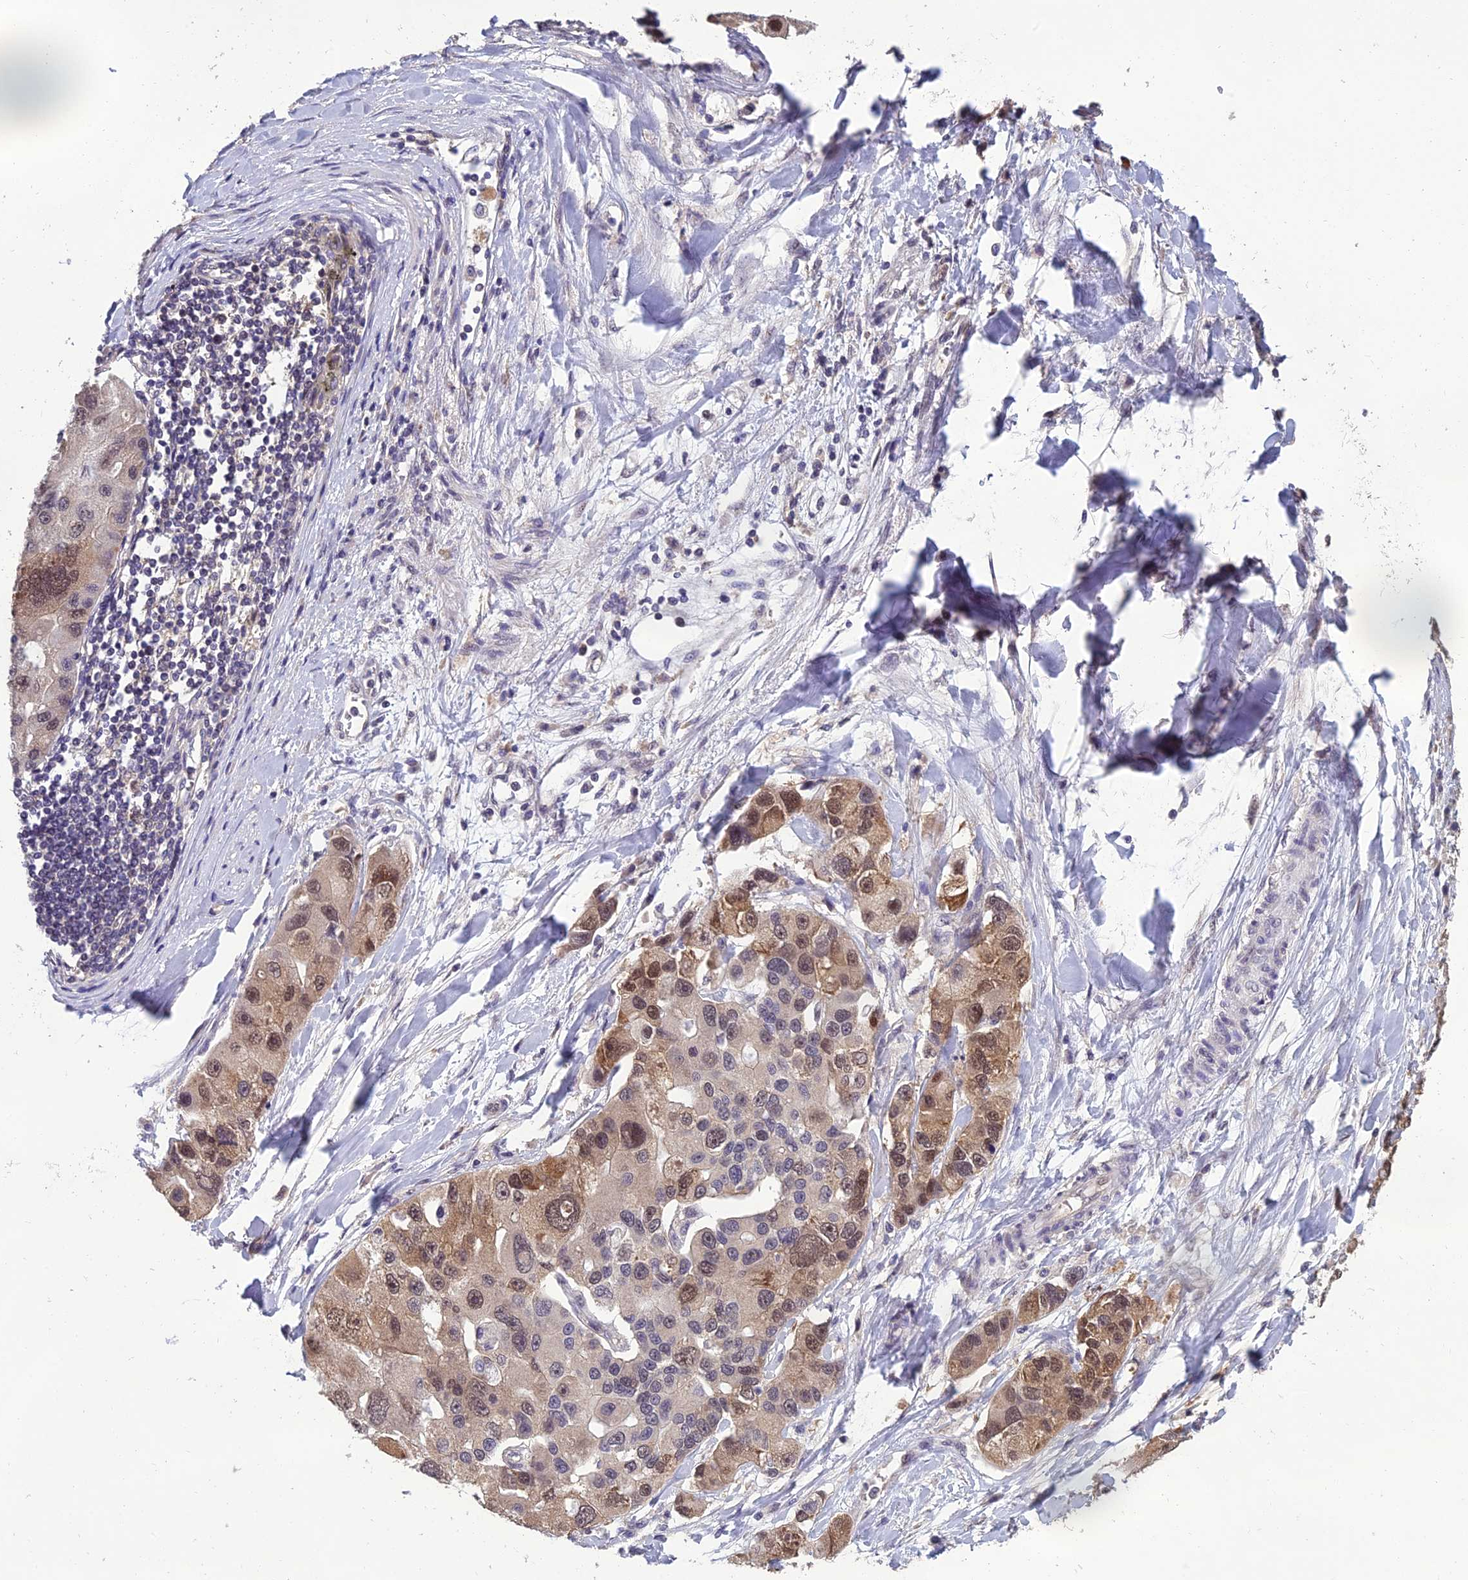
{"staining": {"intensity": "moderate", "quantity": "25%-75%", "location": "cytoplasmic/membranous,nuclear"}, "tissue": "lung cancer", "cell_type": "Tumor cells", "image_type": "cancer", "snomed": [{"axis": "morphology", "description": "Adenocarcinoma, NOS"}, {"axis": "topography", "description": "Lung"}], "caption": "A histopathology image of human lung cancer (adenocarcinoma) stained for a protein displays moderate cytoplasmic/membranous and nuclear brown staining in tumor cells.", "gene": "GRWD1", "patient": {"sex": "female", "age": 54}}